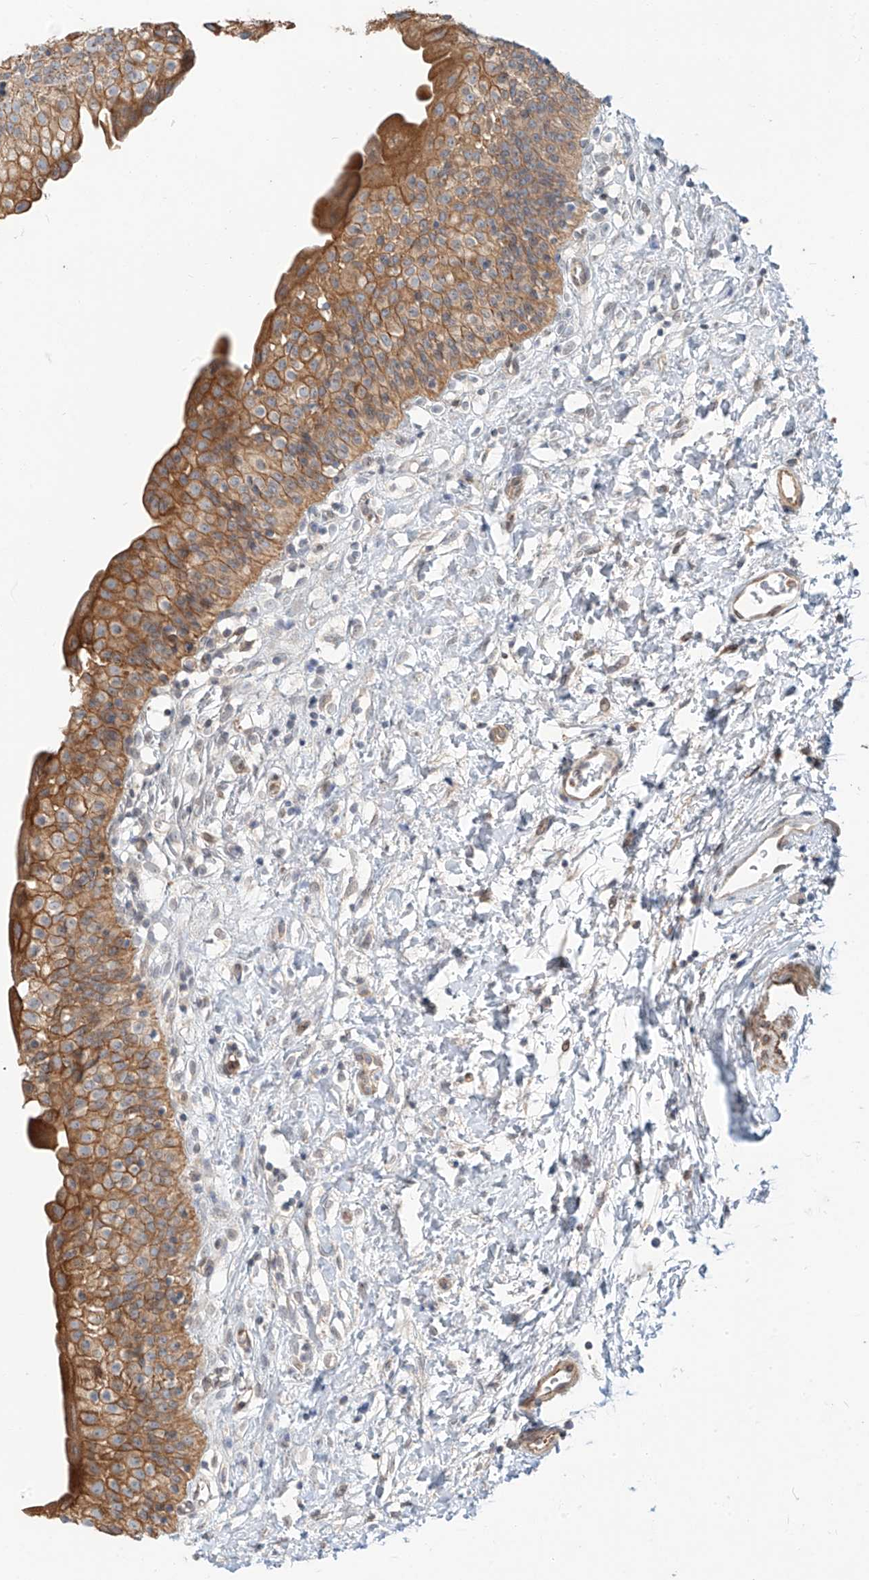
{"staining": {"intensity": "moderate", "quantity": ">75%", "location": "cytoplasmic/membranous"}, "tissue": "urinary bladder", "cell_type": "Urothelial cells", "image_type": "normal", "snomed": [{"axis": "morphology", "description": "Normal tissue, NOS"}, {"axis": "topography", "description": "Urinary bladder"}], "caption": "The micrograph displays immunohistochemical staining of unremarkable urinary bladder. There is moderate cytoplasmic/membranous staining is seen in about >75% of urothelial cells.", "gene": "CEP162", "patient": {"sex": "male", "age": 51}}